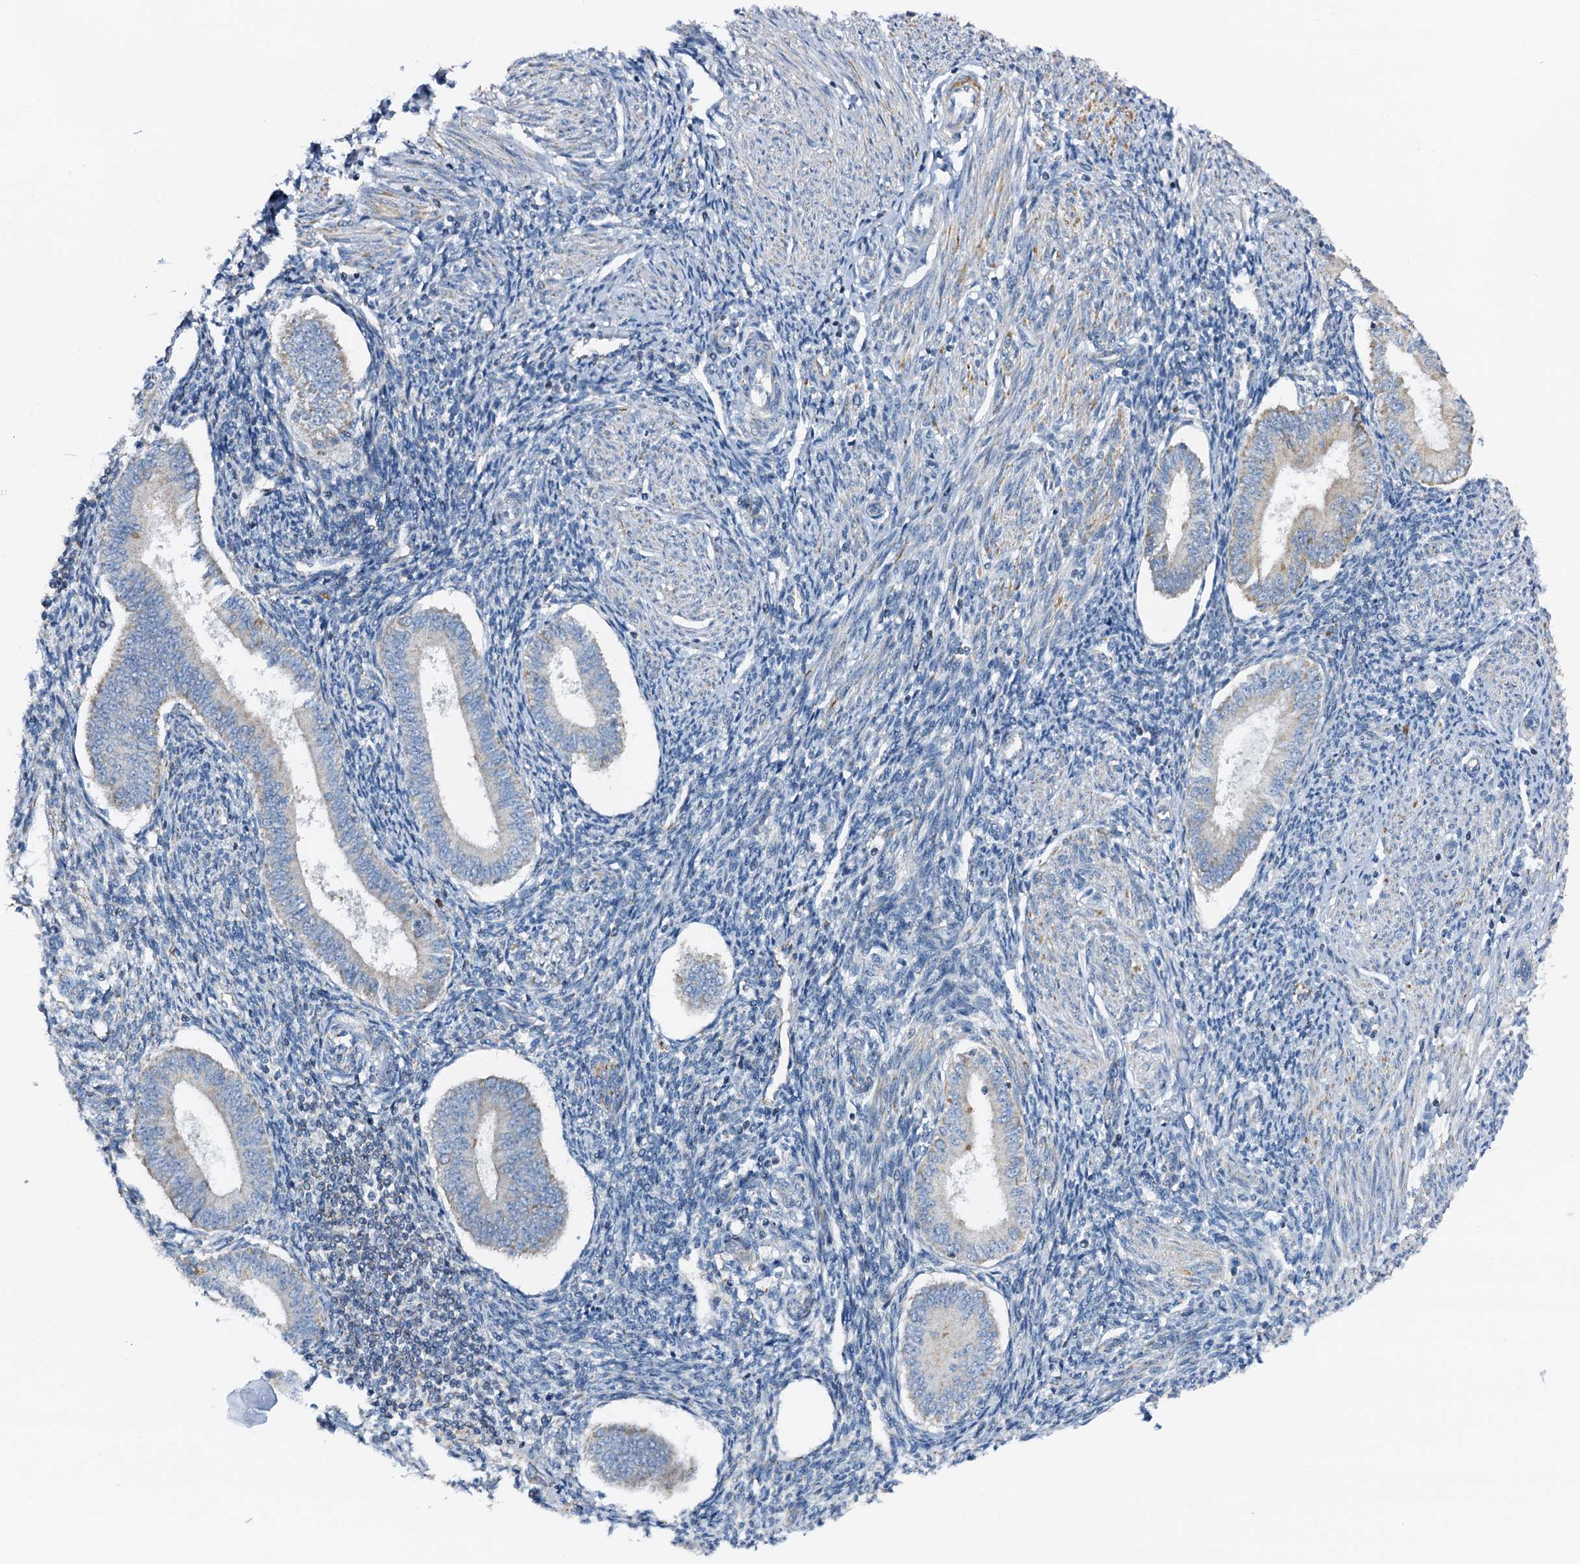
{"staining": {"intensity": "negative", "quantity": "none", "location": "none"}, "tissue": "endometrium", "cell_type": "Cells in endometrial stroma", "image_type": "normal", "snomed": [{"axis": "morphology", "description": "Normal tissue, NOS"}, {"axis": "topography", "description": "Uterus"}, {"axis": "topography", "description": "Endometrium"}], "caption": "Immunohistochemical staining of normal human endometrium reveals no significant staining in cells in endometrial stroma. (DAB IHC with hematoxylin counter stain).", "gene": "POC1A", "patient": {"sex": "female", "age": 48}}